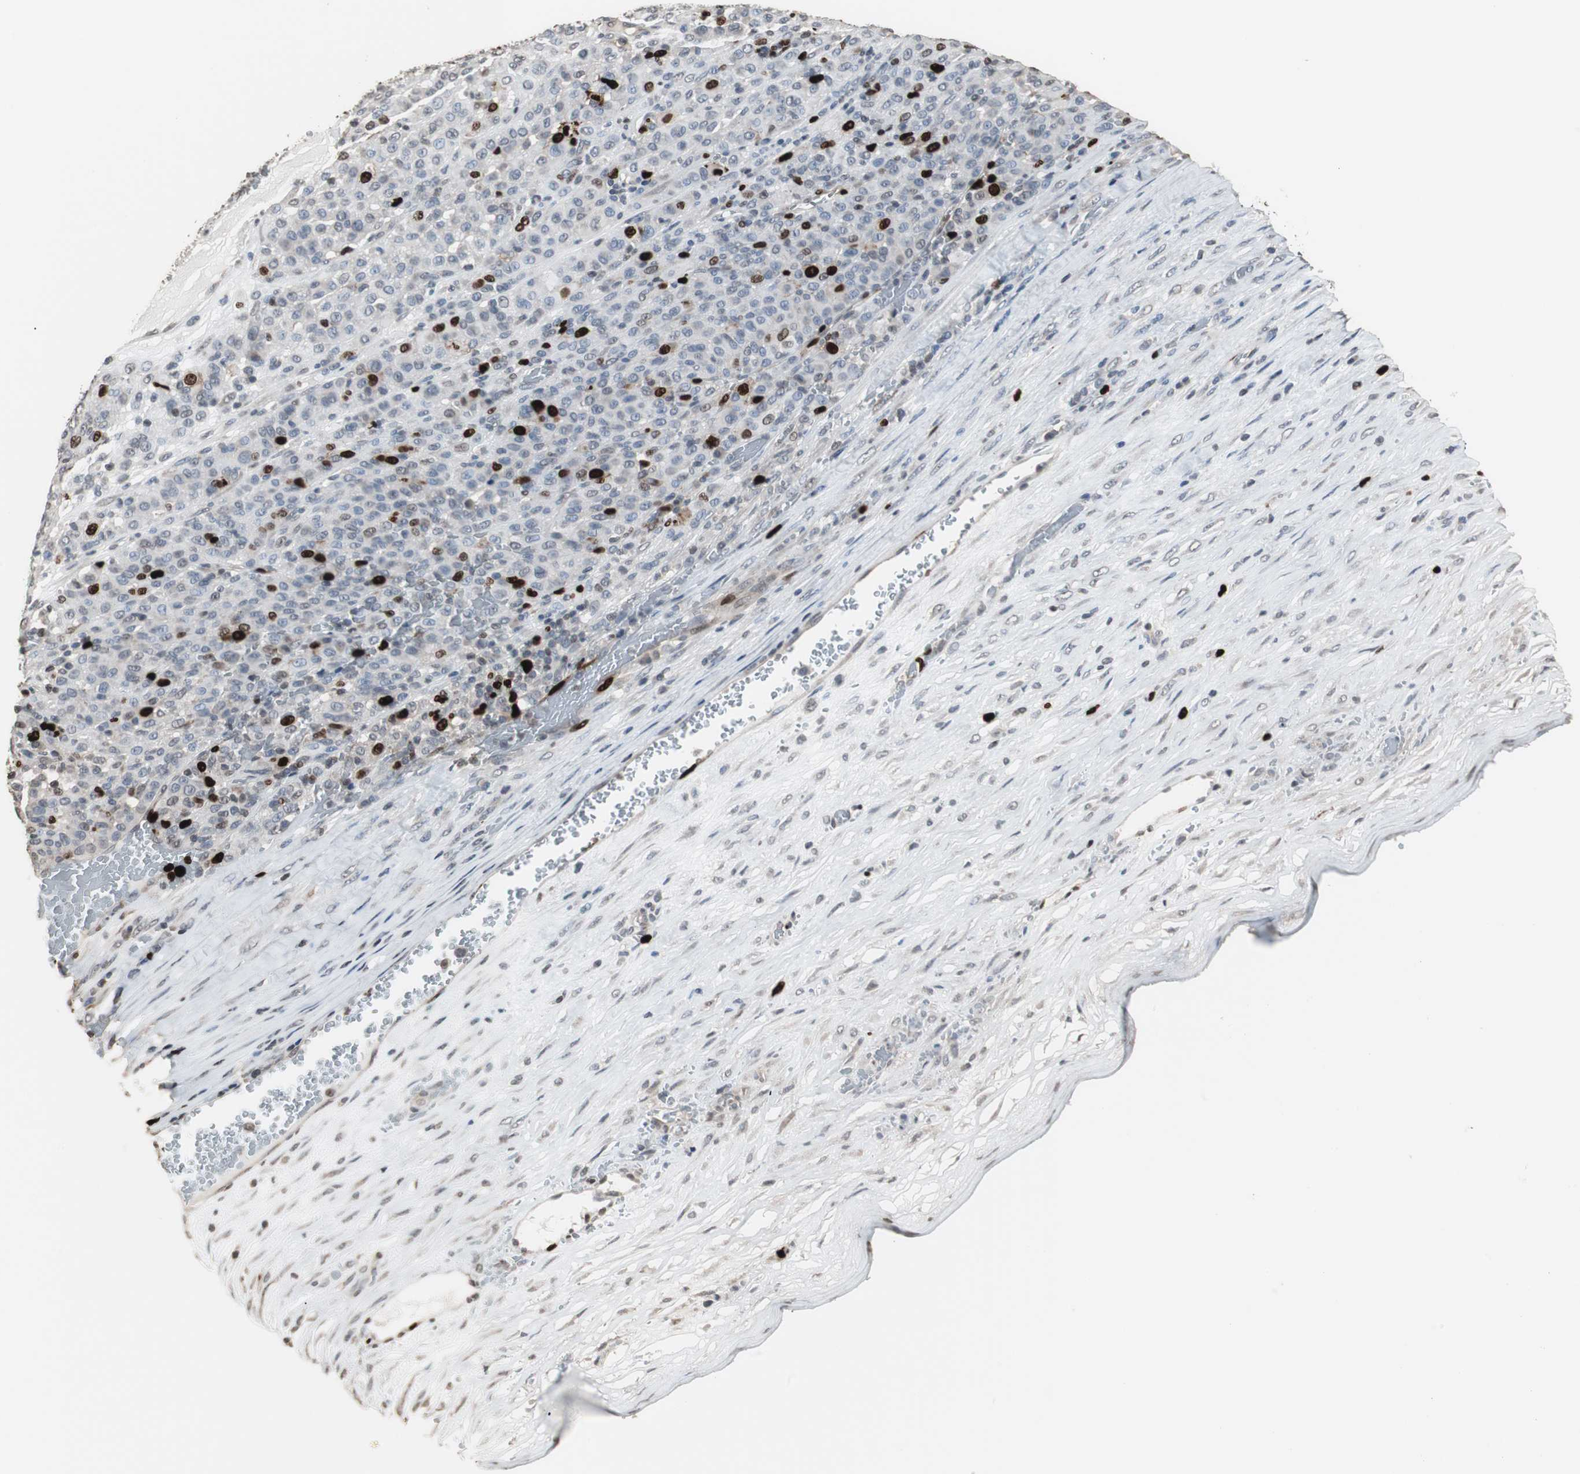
{"staining": {"intensity": "strong", "quantity": "<25%", "location": "nuclear"}, "tissue": "melanoma", "cell_type": "Tumor cells", "image_type": "cancer", "snomed": [{"axis": "morphology", "description": "Malignant melanoma, Metastatic site"}, {"axis": "topography", "description": "Pancreas"}], "caption": "Malignant melanoma (metastatic site) was stained to show a protein in brown. There is medium levels of strong nuclear staining in approximately <25% of tumor cells.", "gene": "TOP2A", "patient": {"sex": "female", "age": 30}}